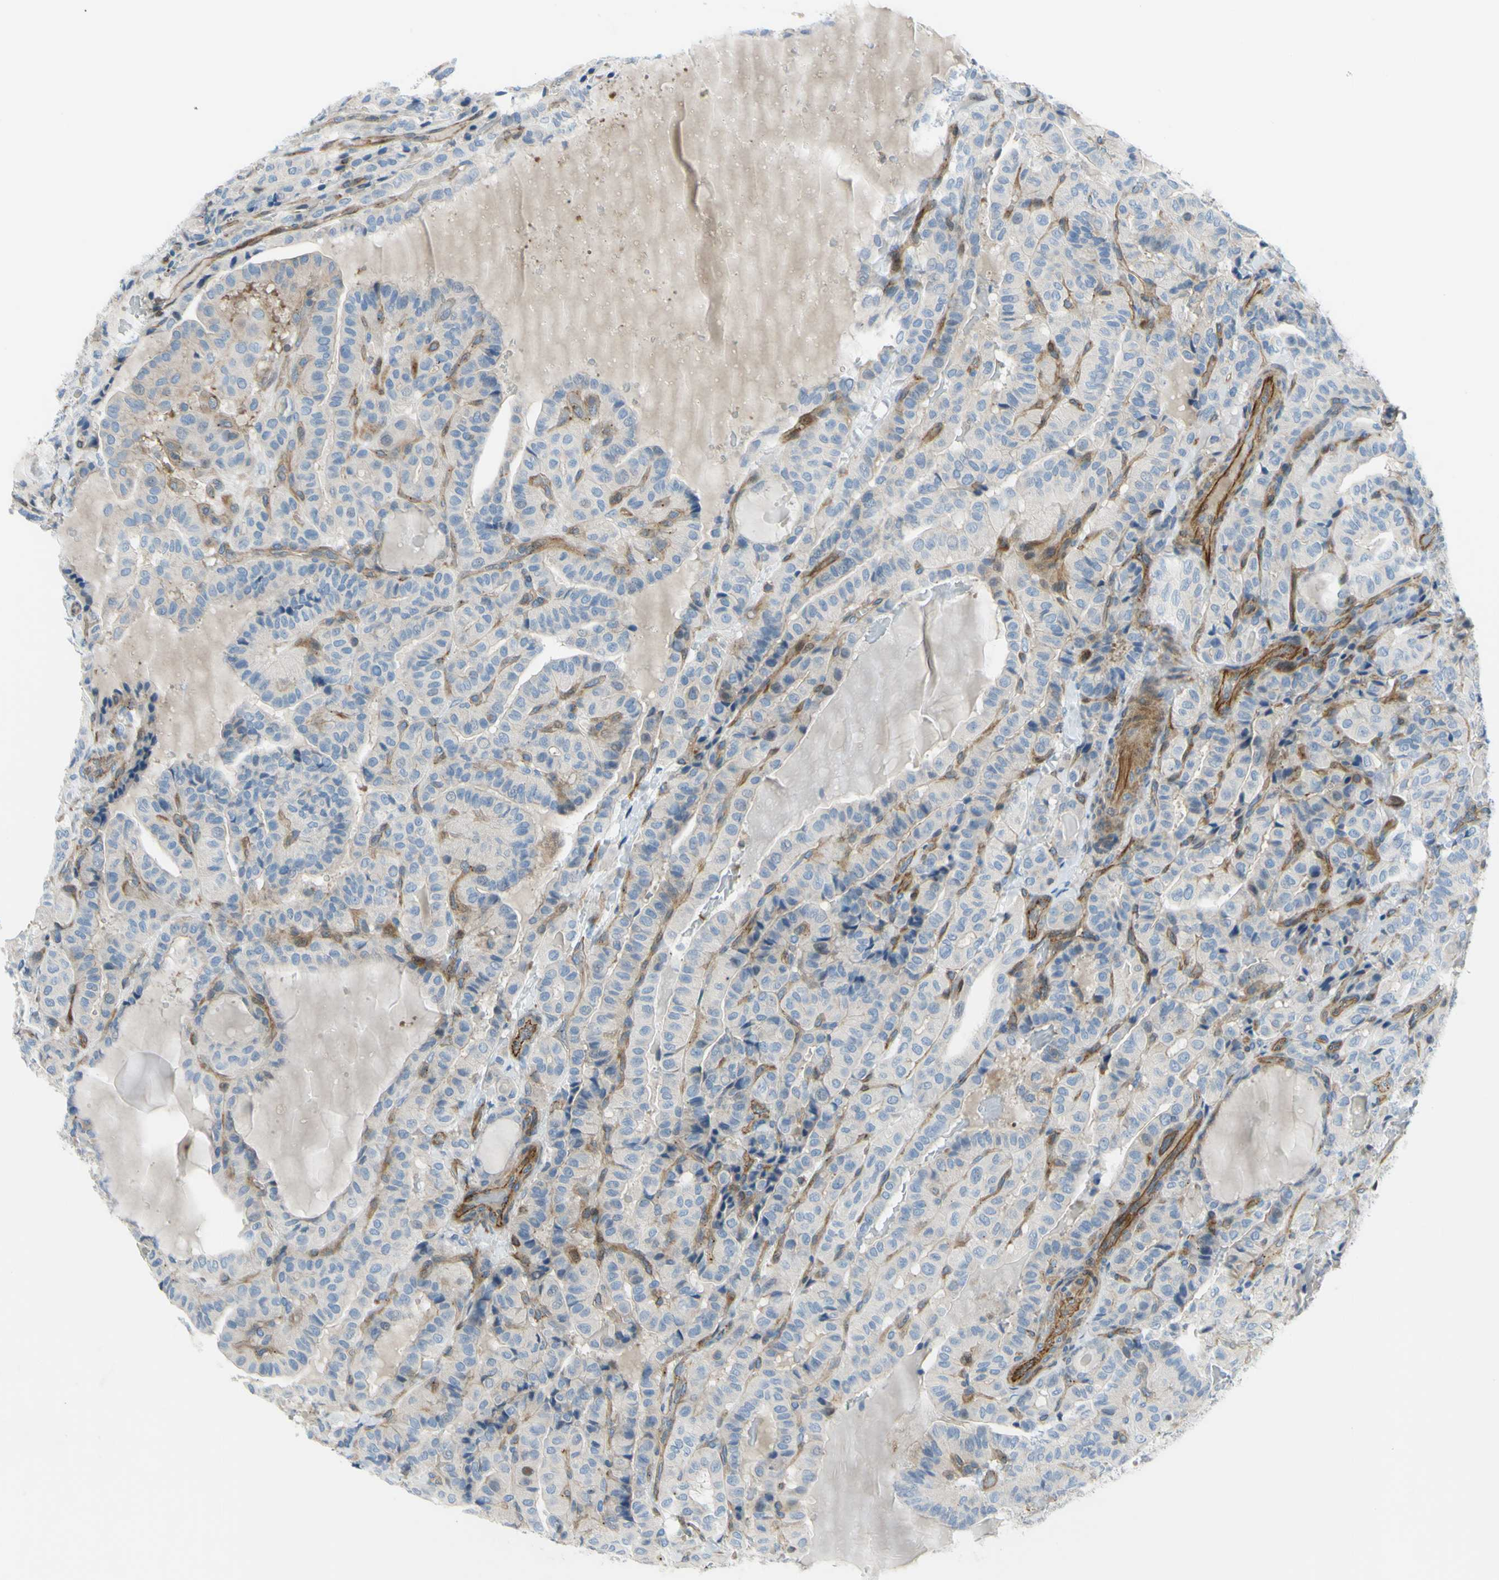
{"staining": {"intensity": "weak", "quantity": "<25%", "location": "cytoplasmic/membranous"}, "tissue": "thyroid cancer", "cell_type": "Tumor cells", "image_type": "cancer", "snomed": [{"axis": "morphology", "description": "Papillary adenocarcinoma, NOS"}, {"axis": "topography", "description": "Thyroid gland"}], "caption": "DAB (3,3'-diaminobenzidine) immunohistochemical staining of thyroid papillary adenocarcinoma shows no significant staining in tumor cells. (DAB immunohistochemistry, high magnification).", "gene": "PAK2", "patient": {"sex": "male", "age": 77}}